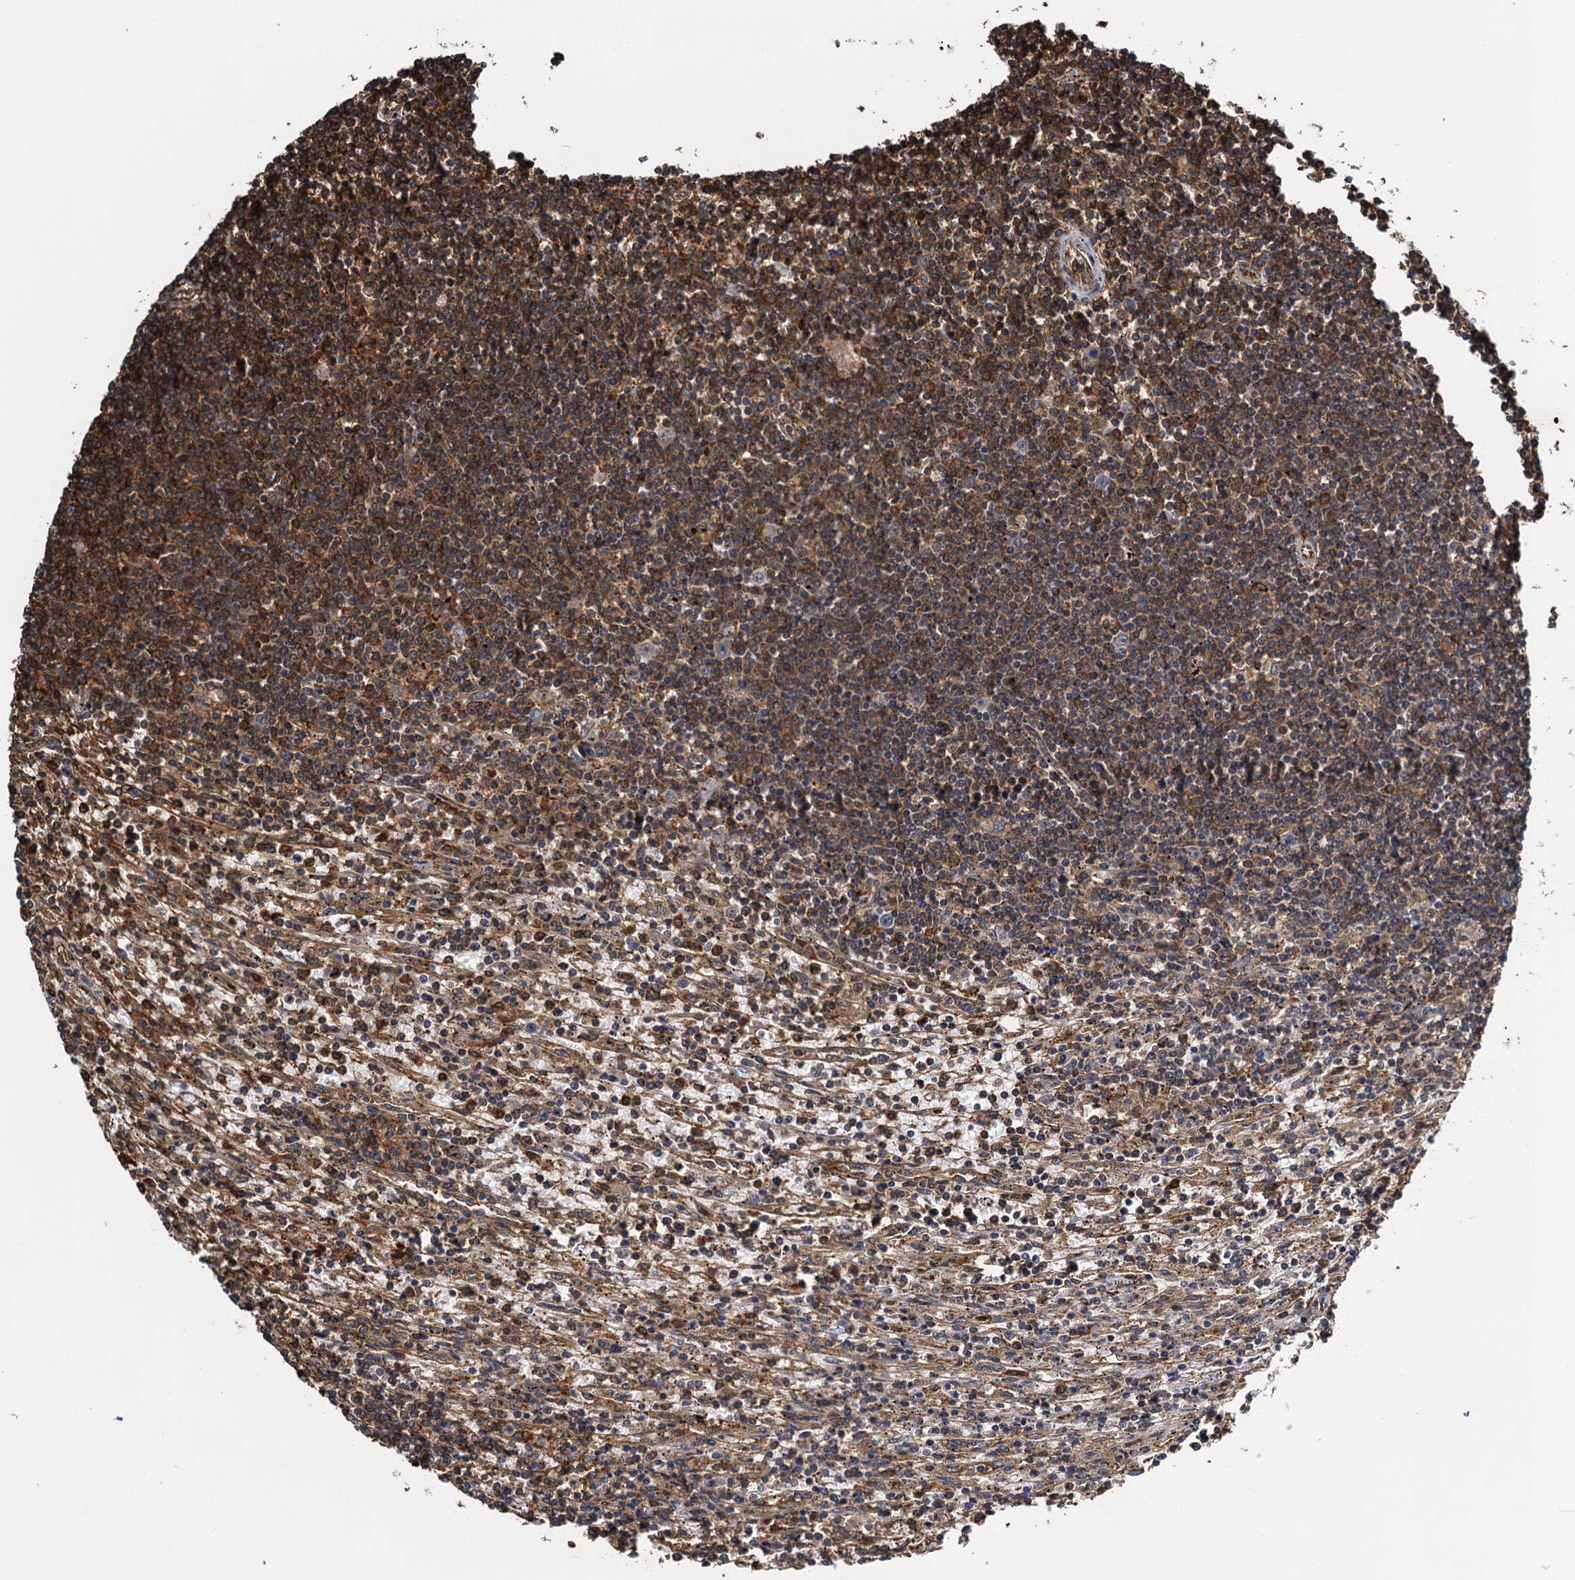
{"staining": {"intensity": "moderate", "quantity": ">75%", "location": "cytoplasmic/membranous"}, "tissue": "lymphoma", "cell_type": "Tumor cells", "image_type": "cancer", "snomed": [{"axis": "morphology", "description": "Malignant lymphoma, non-Hodgkin's type, Low grade"}, {"axis": "topography", "description": "Spleen"}], "caption": "This micrograph shows IHC staining of human malignant lymphoma, non-Hodgkin's type (low-grade), with medium moderate cytoplasmic/membranous staining in approximately >75% of tumor cells.", "gene": "WHAMM", "patient": {"sex": "male", "age": 76}}